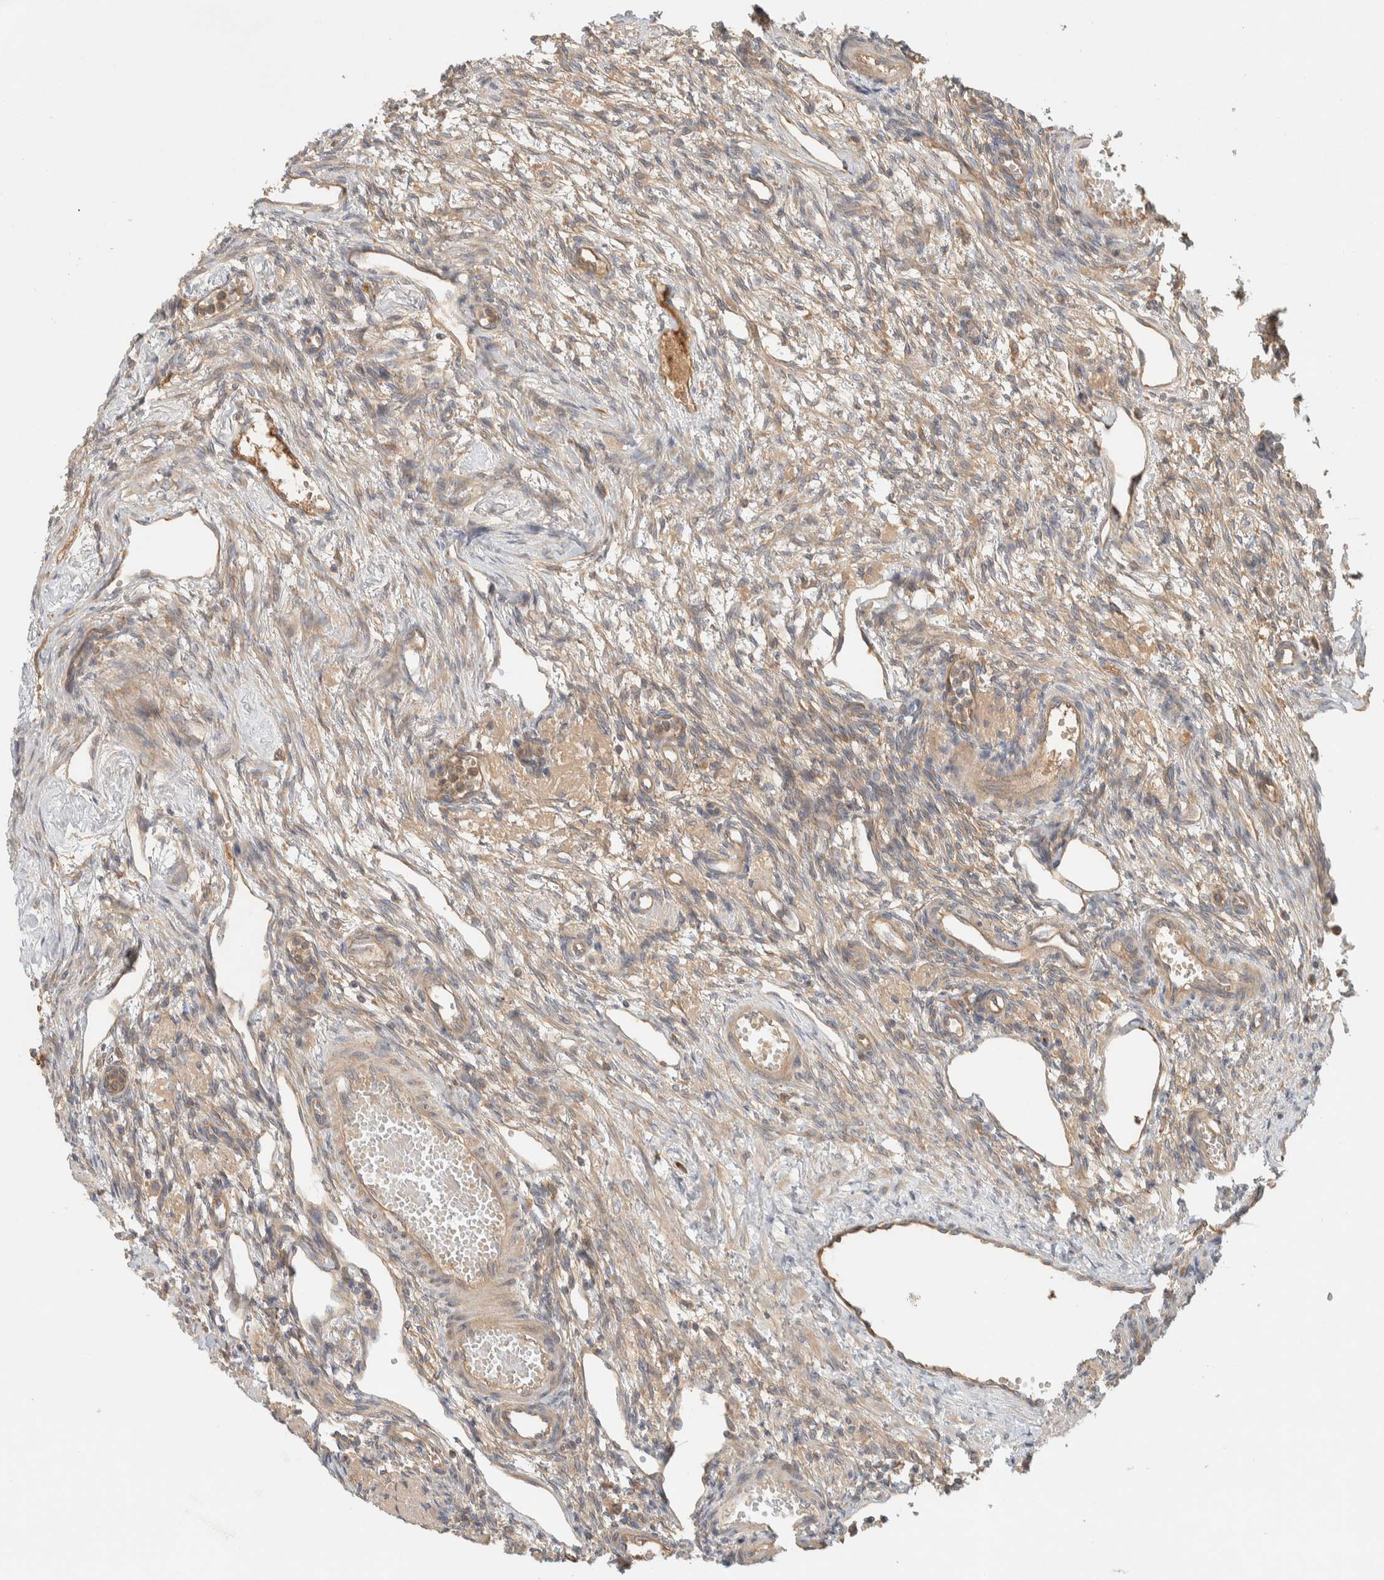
{"staining": {"intensity": "weak", "quantity": "25%-75%", "location": "cytoplasmic/membranous"}, "tissue": "ovary", "cell_type": "Ovarian stroma cells", "image_type": "normal", "snomed": [{"axis": "morphology", "description": "Normal tissue, NOS"}, {"axis": "topography", "description": "Ovary"}], "caption": "A brown stain labels weak cytoplasmic/membranous positivity of a protein in ovarian stroma cells of unremarkable human ovary.", "gene": "FAM167A", "patient": {"sex": "female", "age": 33}}